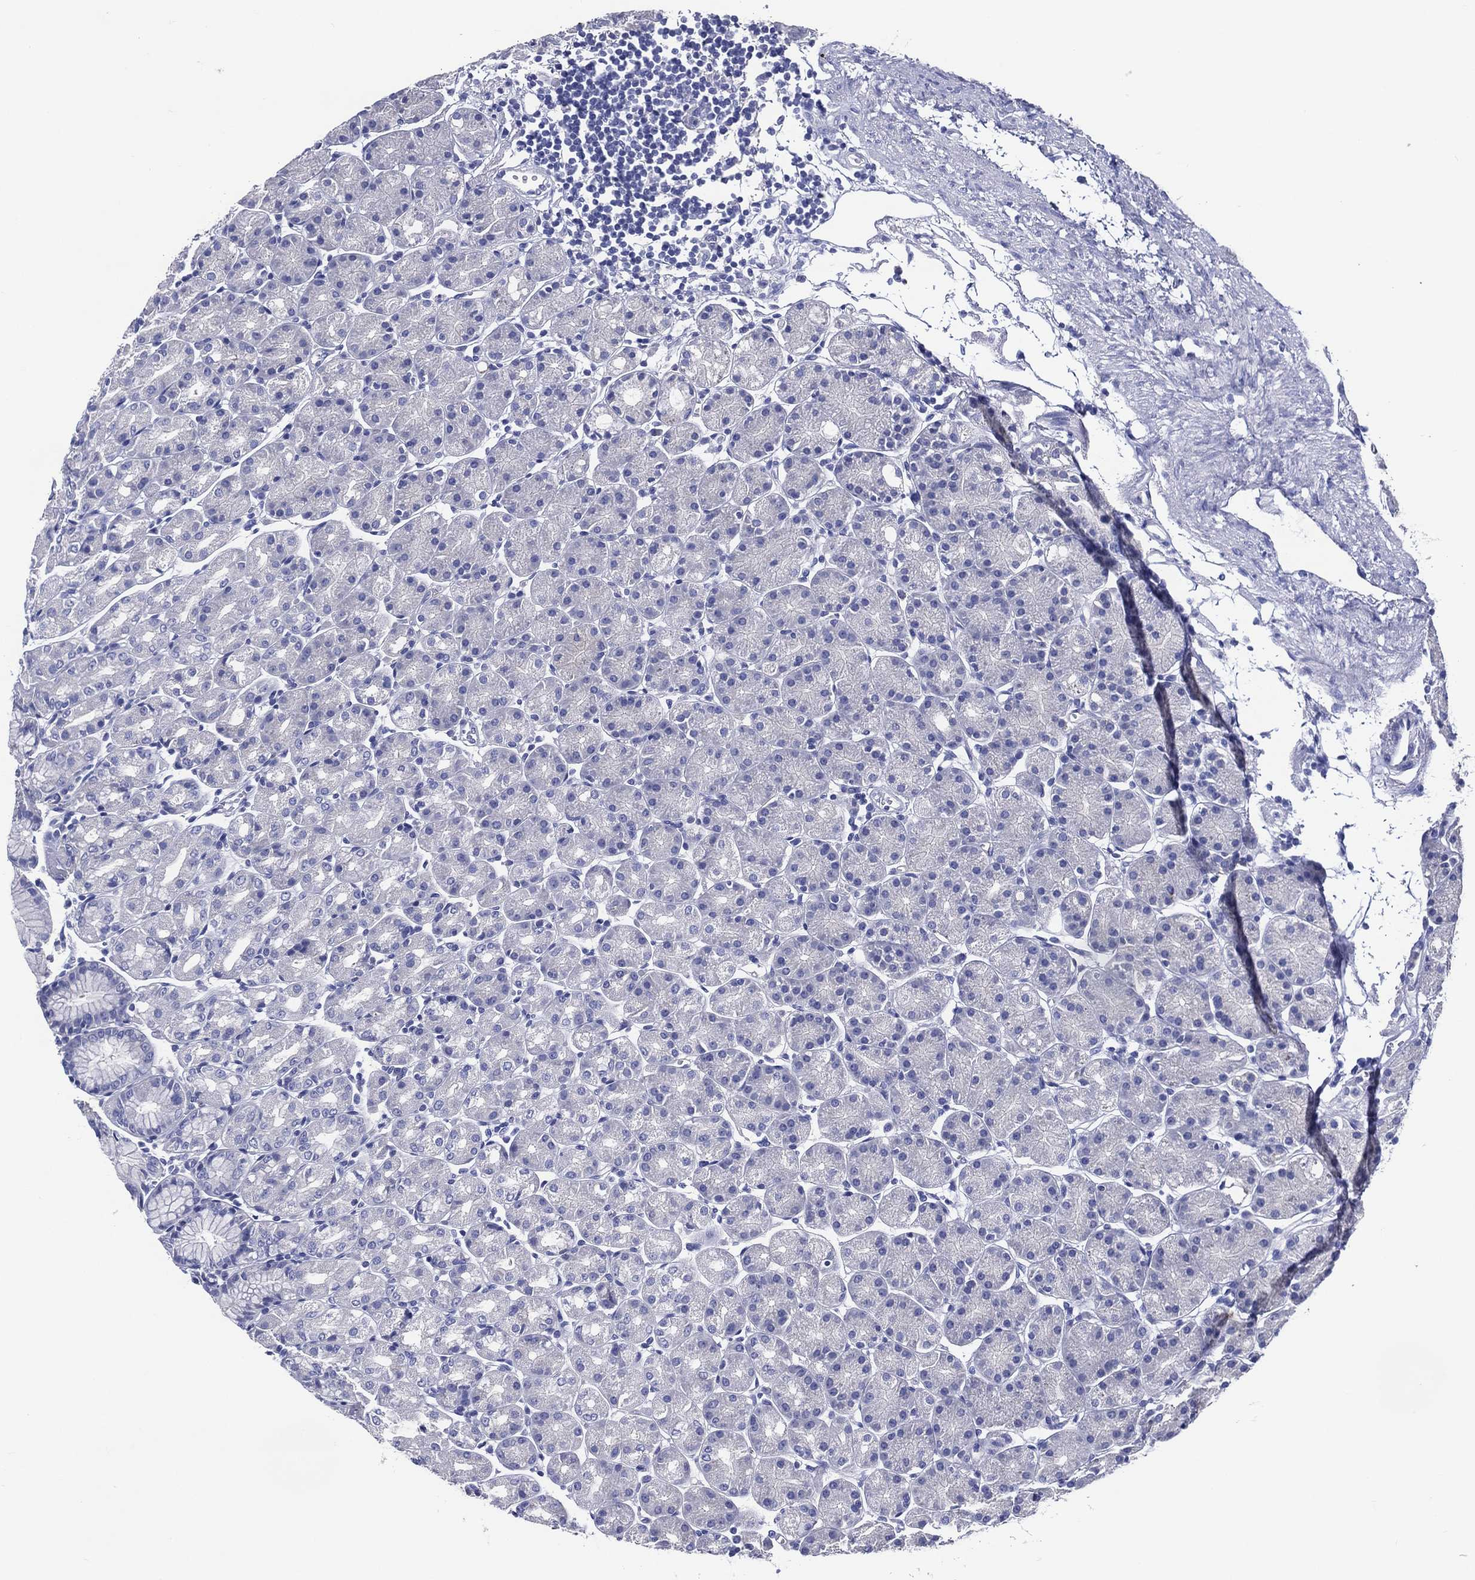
{"staining": {"intensity": "negative", "quantity": "none", "location": "none"}, "tissue": "stomach", "cell_type": "Glandular cells", "image_type": "normal", "snomed": [{"axis": "morphology", "description": "Normal tissue, NOS"}, {"axis": "morphology", "description": "Adenocarcinoma, NOS"}, {"axis": "topography", "description": "Stomach"}], "caption": "Protein analysis of benign stomach exhibits no significant positivity in glandular cells.", "gene": "ACE2", "patient": {"sex": "female", "age": 81}}